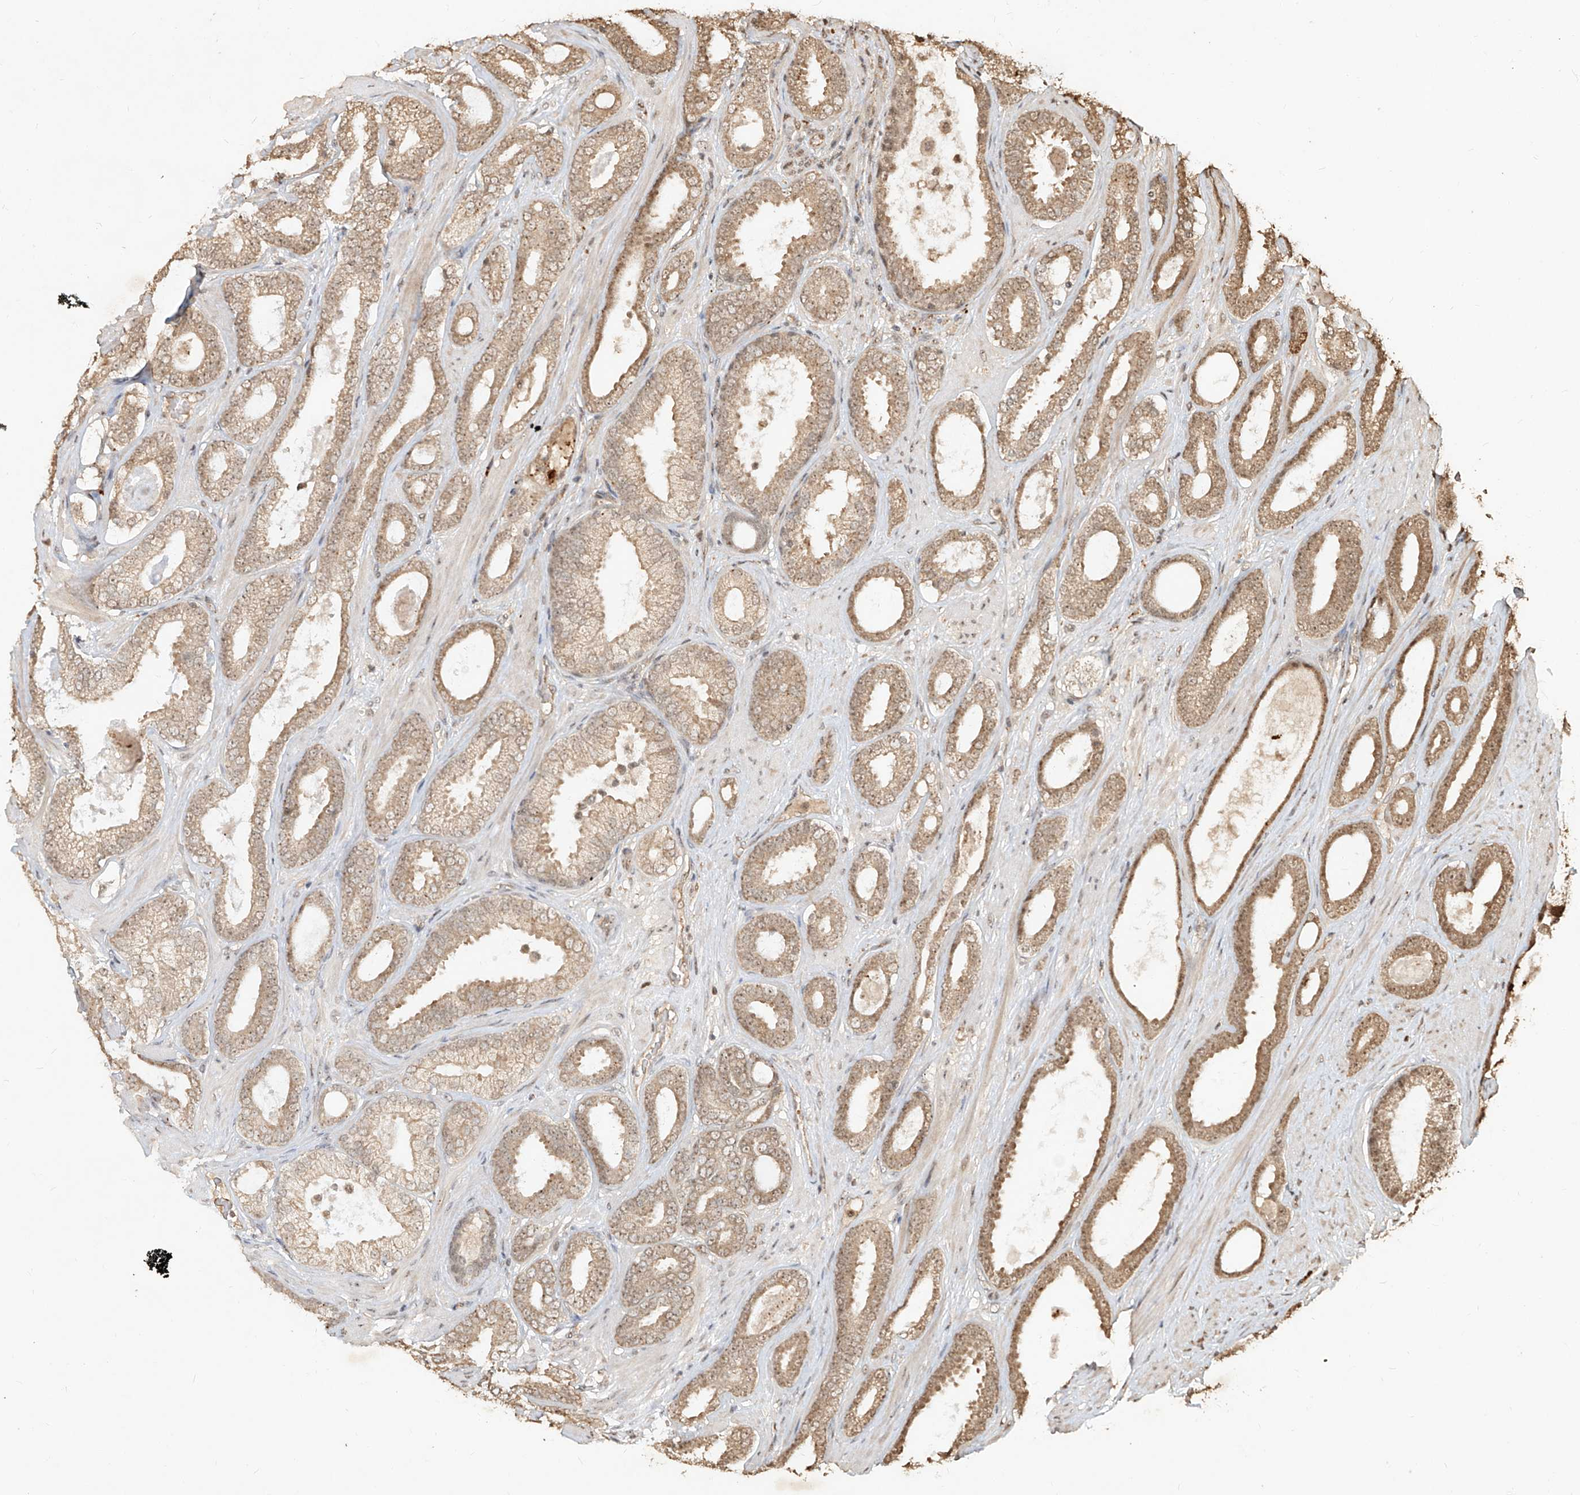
{"staining": {"intensity": "weak", "quantity": ">75%", "location": "cytoplasmic/membranous,nuclear"}, "tissue": "prostate cancer", "cell_type": "Tumor cells", "image_type": "cancer", "snomed": [{"axis": "morphology", "description": "Adenocarcinoma, High grade"}, {"axis": "topography", "description": "Prostate"}], "caption": "Immunohistochemical staining of prostate adenocarcinoma (high-grade) displays low levels of weak cytoplasmic/membranous and nuclear staining in about >75% of tumor cells. (Stains: DAB in brown, nuclei in blue, Microscopy: brightfield microscopy at high magnification).", "gene": "UBE2K", "patient": {"sex": "male", "age": 60}}